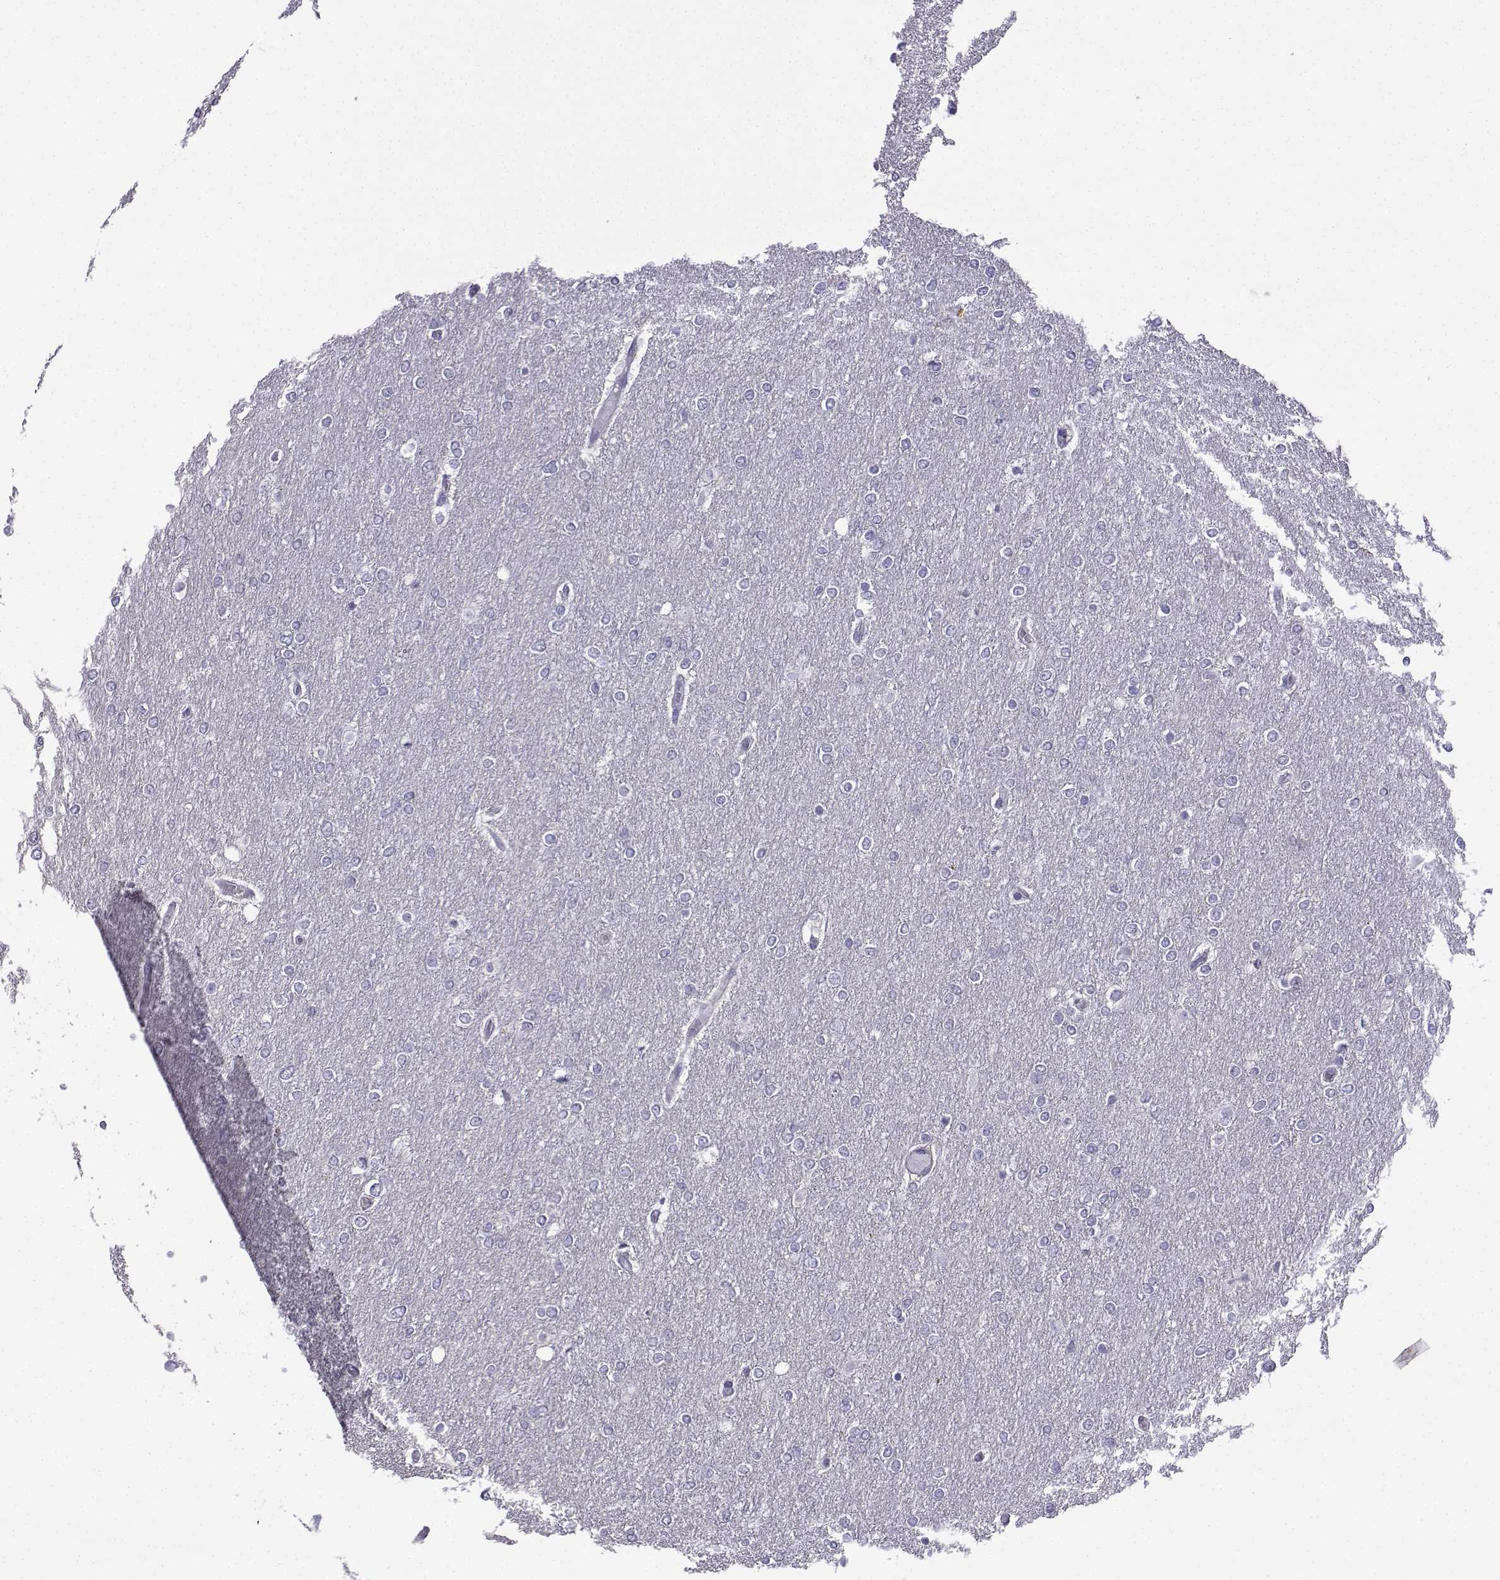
{"staining": {"intensity": "negative", "quantity": "none", "location": "none"}, "tissue": "glioma", "cell_type": "Tumor cells", "image_type": "cancer", "snomed": [{"axis": "morphology", "description": "Glioma, malignant, High grade"}, {"axis": "topography", "description": "Brain"}], "caption": "Tumor cells are negative for protein expression in human malignant high-grade glioma.", "gene": "SPACA7", "patient": {"sex": "female", "age": 61}}